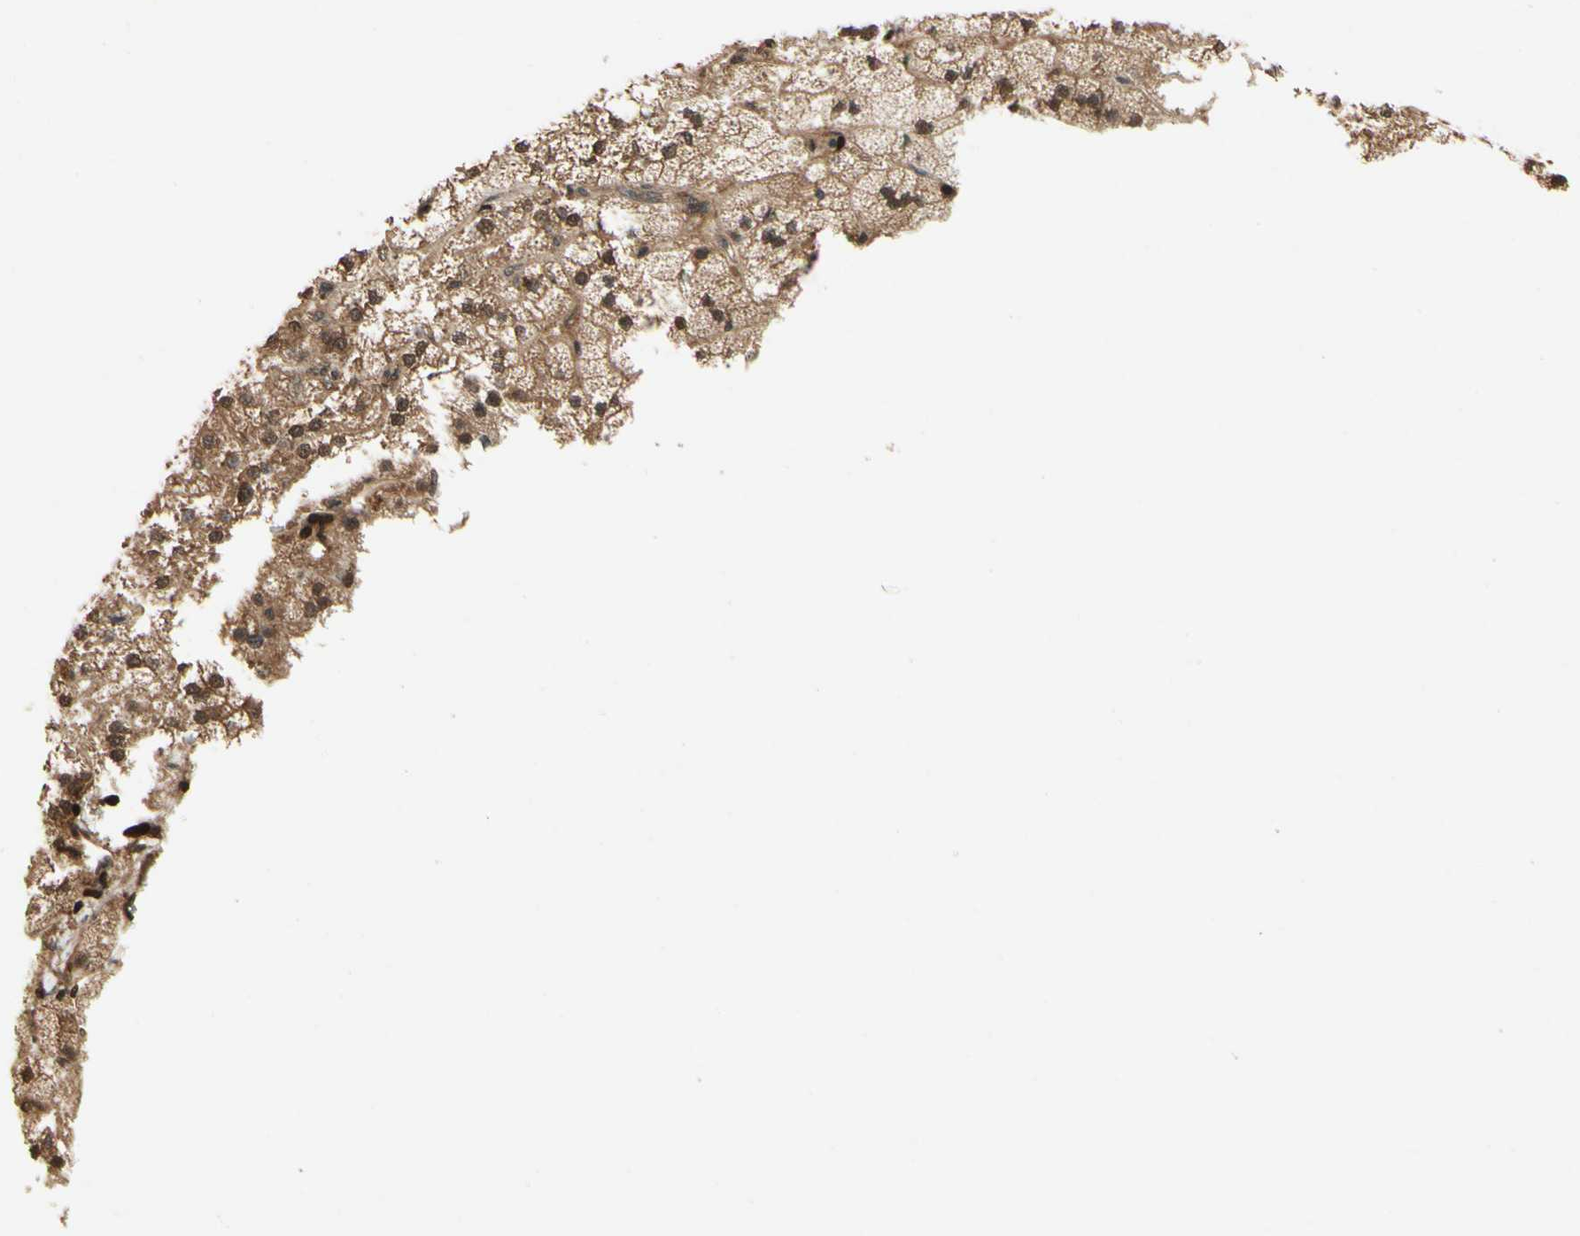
{"staining": {"intensity": "weak", "quantity": "25%-75%", "location": "cytoplasmic/membranous"}, "tissue": "adrenal gland", "cell_type": "Glandular cells", "image_type": "normal", "snomed": [{"axis": "morphology", "description": "Normal tissue, NOS"}, {"axis": "topography", "description": "Adrenal gland"}], "caption": "Weak cytoplasmic/membranous protein staining is appreciated in approximately 25%-75% of glandular cells in adrenal gland.", "gene": "YWHAB", "patient": {"sex": "female", "age": 60}}